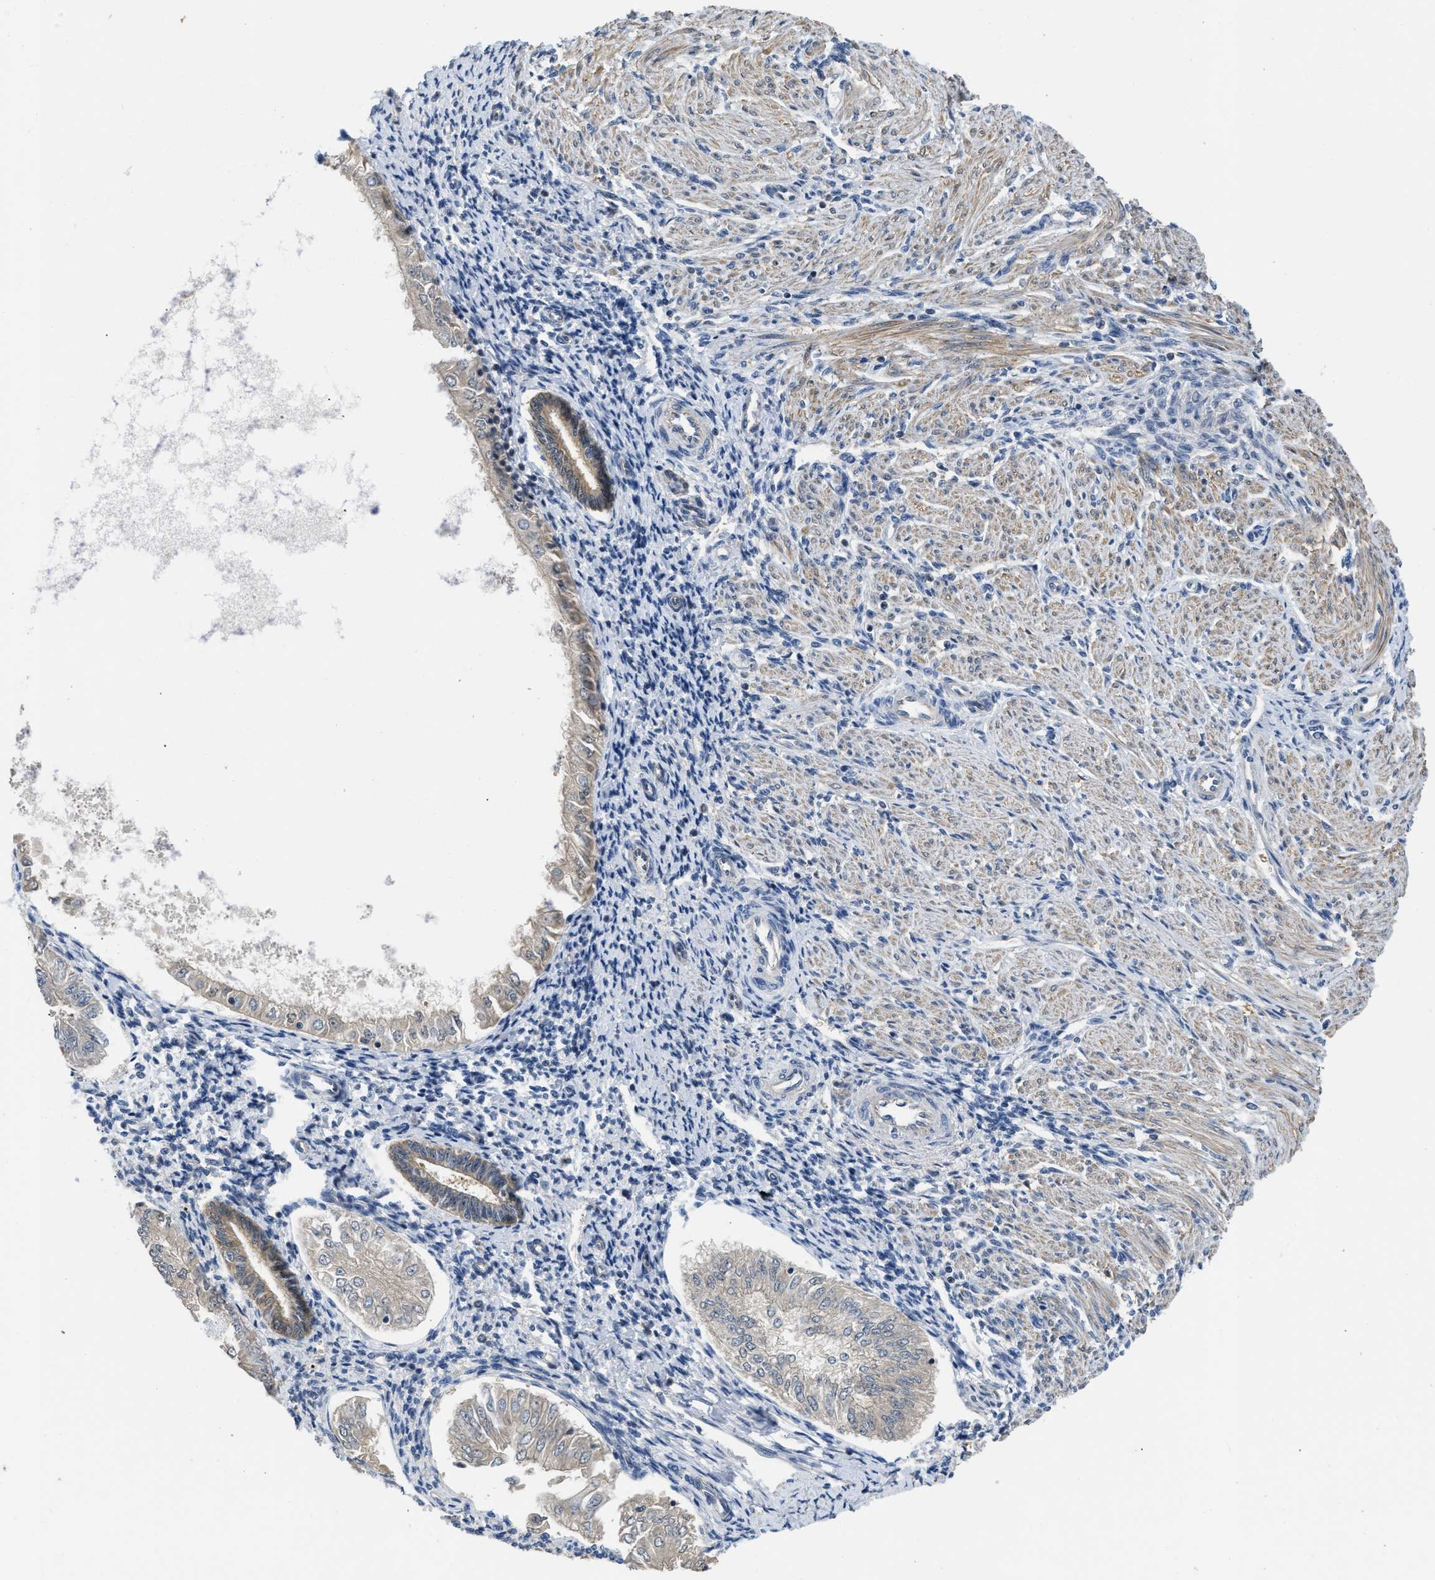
{"staining": {"intensity": "weak", "quantity": "<25%", "location": "cytoplasmic/membranous"}, "tissue": "endometrial cancer", "cell_type": "Tumor cells", "image_type": "cancer", "snomed": [{"axis": "morphology", "description": "Adenocarcinoma, NOS"}, {"axis": "topography", "description": "Endometrium"}], "caption": "Immunohistochemistry (IHC) image of endometrial cancer (adenocarcinoma) stained for a protein (brown), which displays no staining in tumor cells.", "gene": "TES", "patient": {"sex": "female", "age": 53}}